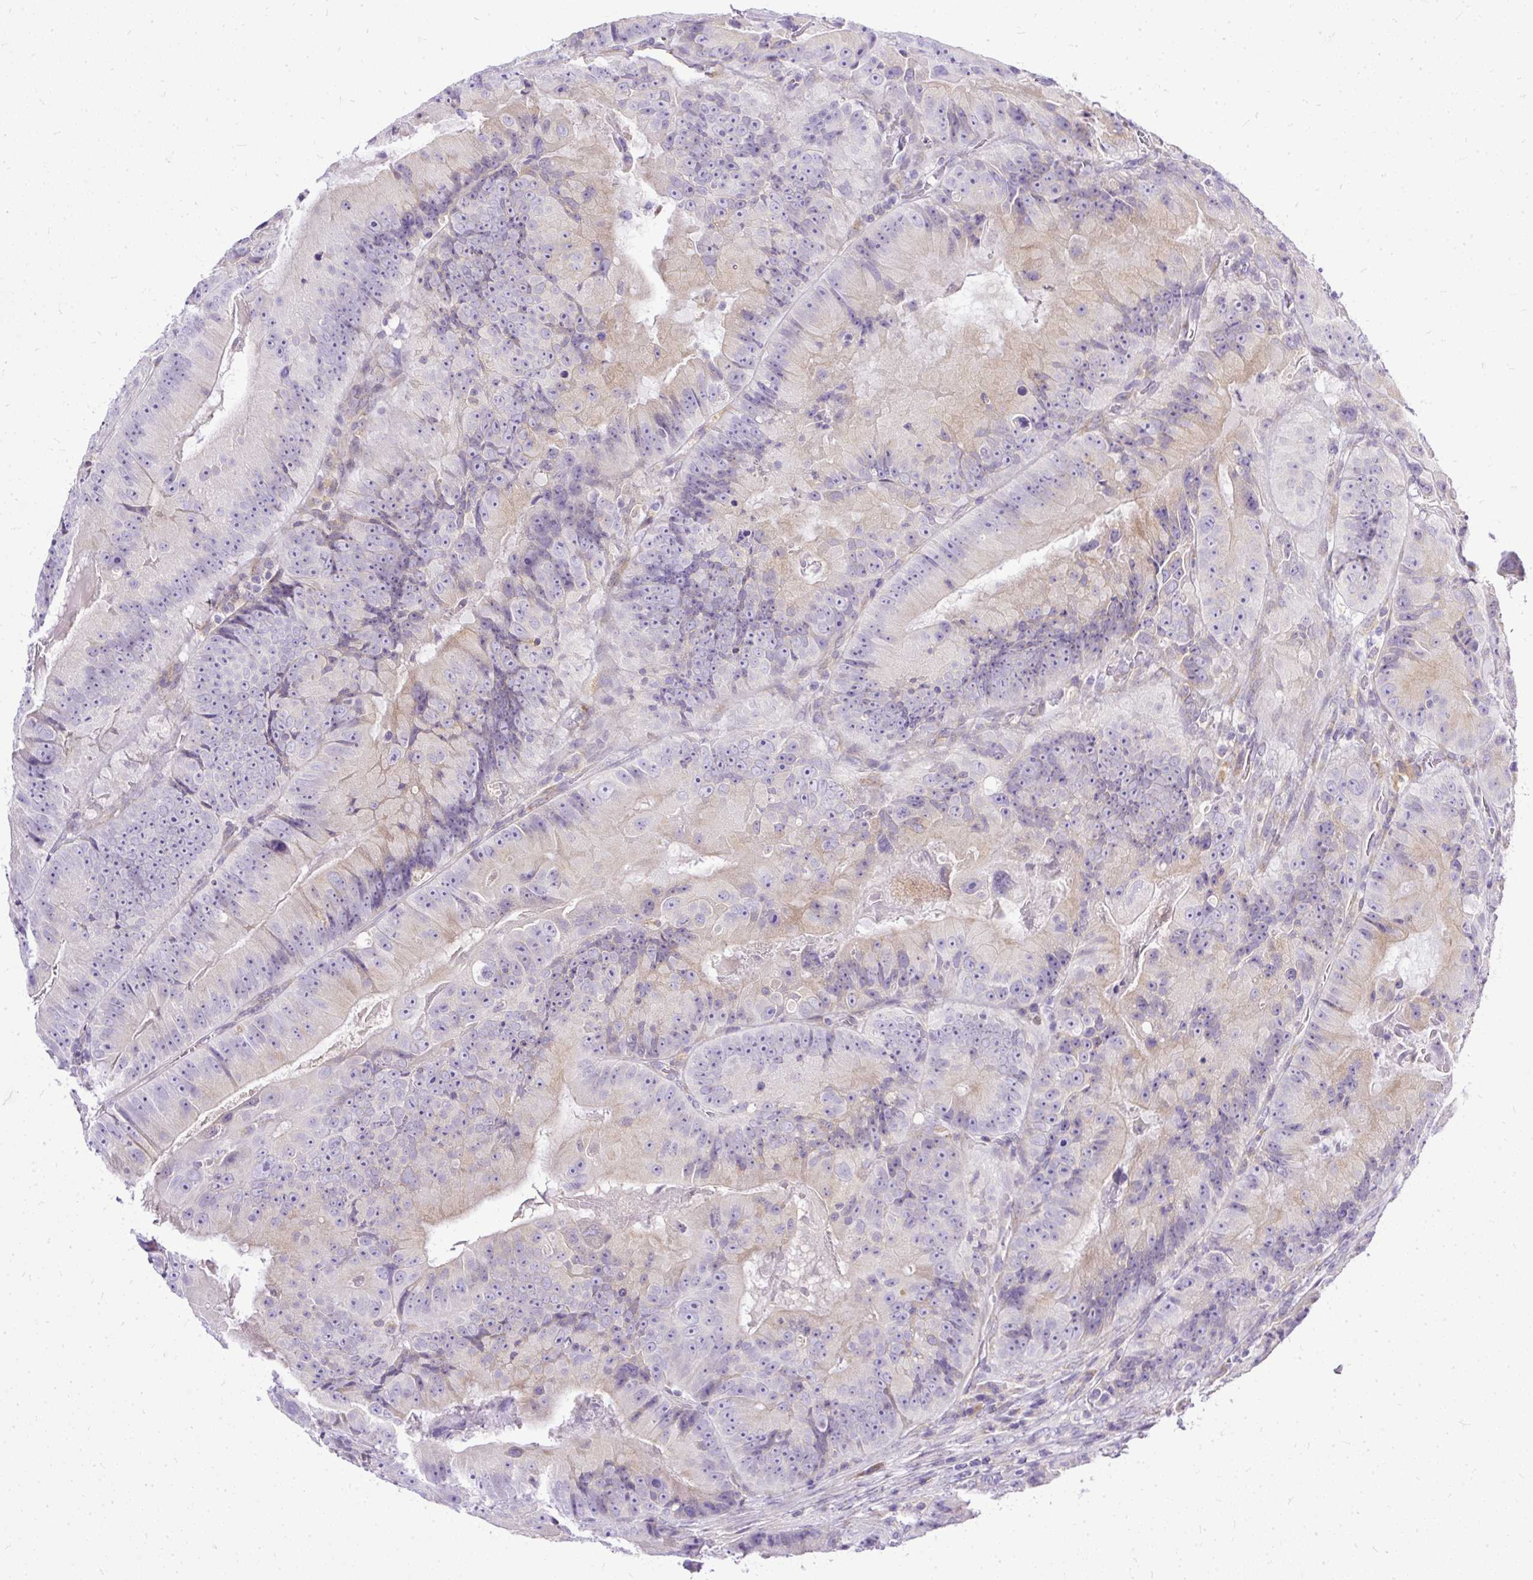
{"staining": {"intensity": "weak", "quantity": "<25%", "location": "cytoplasmic/membranous"}, "tissue": "colorectal cancer", "cell_type": "Tumor cells", "image_type": "cancer", "snomed": [{"axis": "morphology", "description": "Adenocarcinoma, NOS"}, {"axis": "topography", "description": "Colon"}], "caption": "Colorectal adenocarcinoma was stained to show a protein in brown. There is no significant staining in tumor cells.", "gene": "AMFR", "patient": {"sex": "female", "age": 86}}